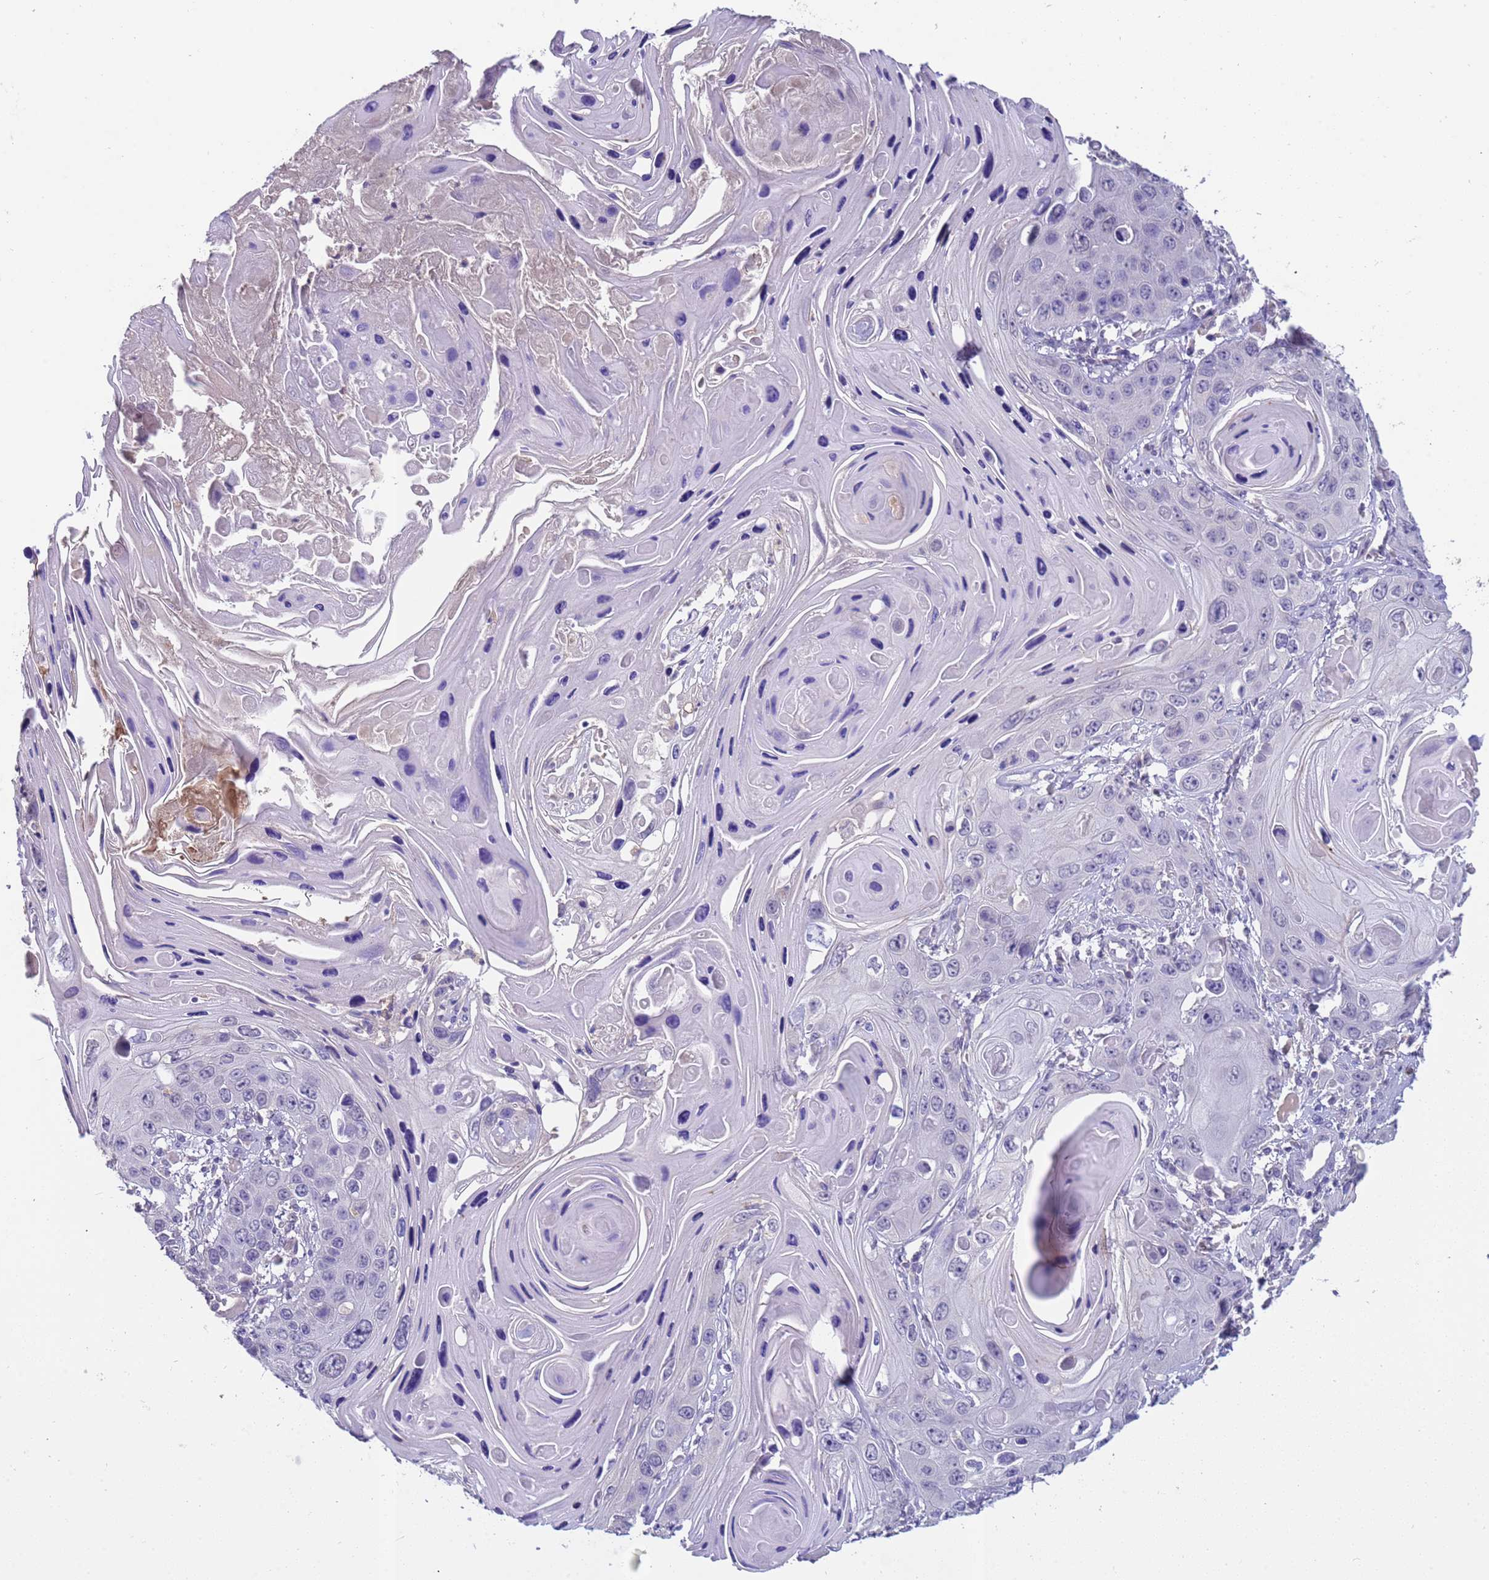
{"staining": {"intensity": "negative", "quantity": "none", "location": "none"}, "tissue": "skin cancer", "cell_type": "Tumor cells", "image_type": "cancer", "snomed": [{"axis": "morphology", "description": "Squamous cell carcinoma, NOS"}, {"axis": "topography", "description": "Skin"}], "caption": "High magnification brightfield microscopy of skin cancer (squamous cell carcinoma) stained with DAB (brown) and counterstained with hematoxylin (blue): tumor cells show no significant staining.", "gene": "ZNF248", "patient": {"sex": "male", "age": 55}}